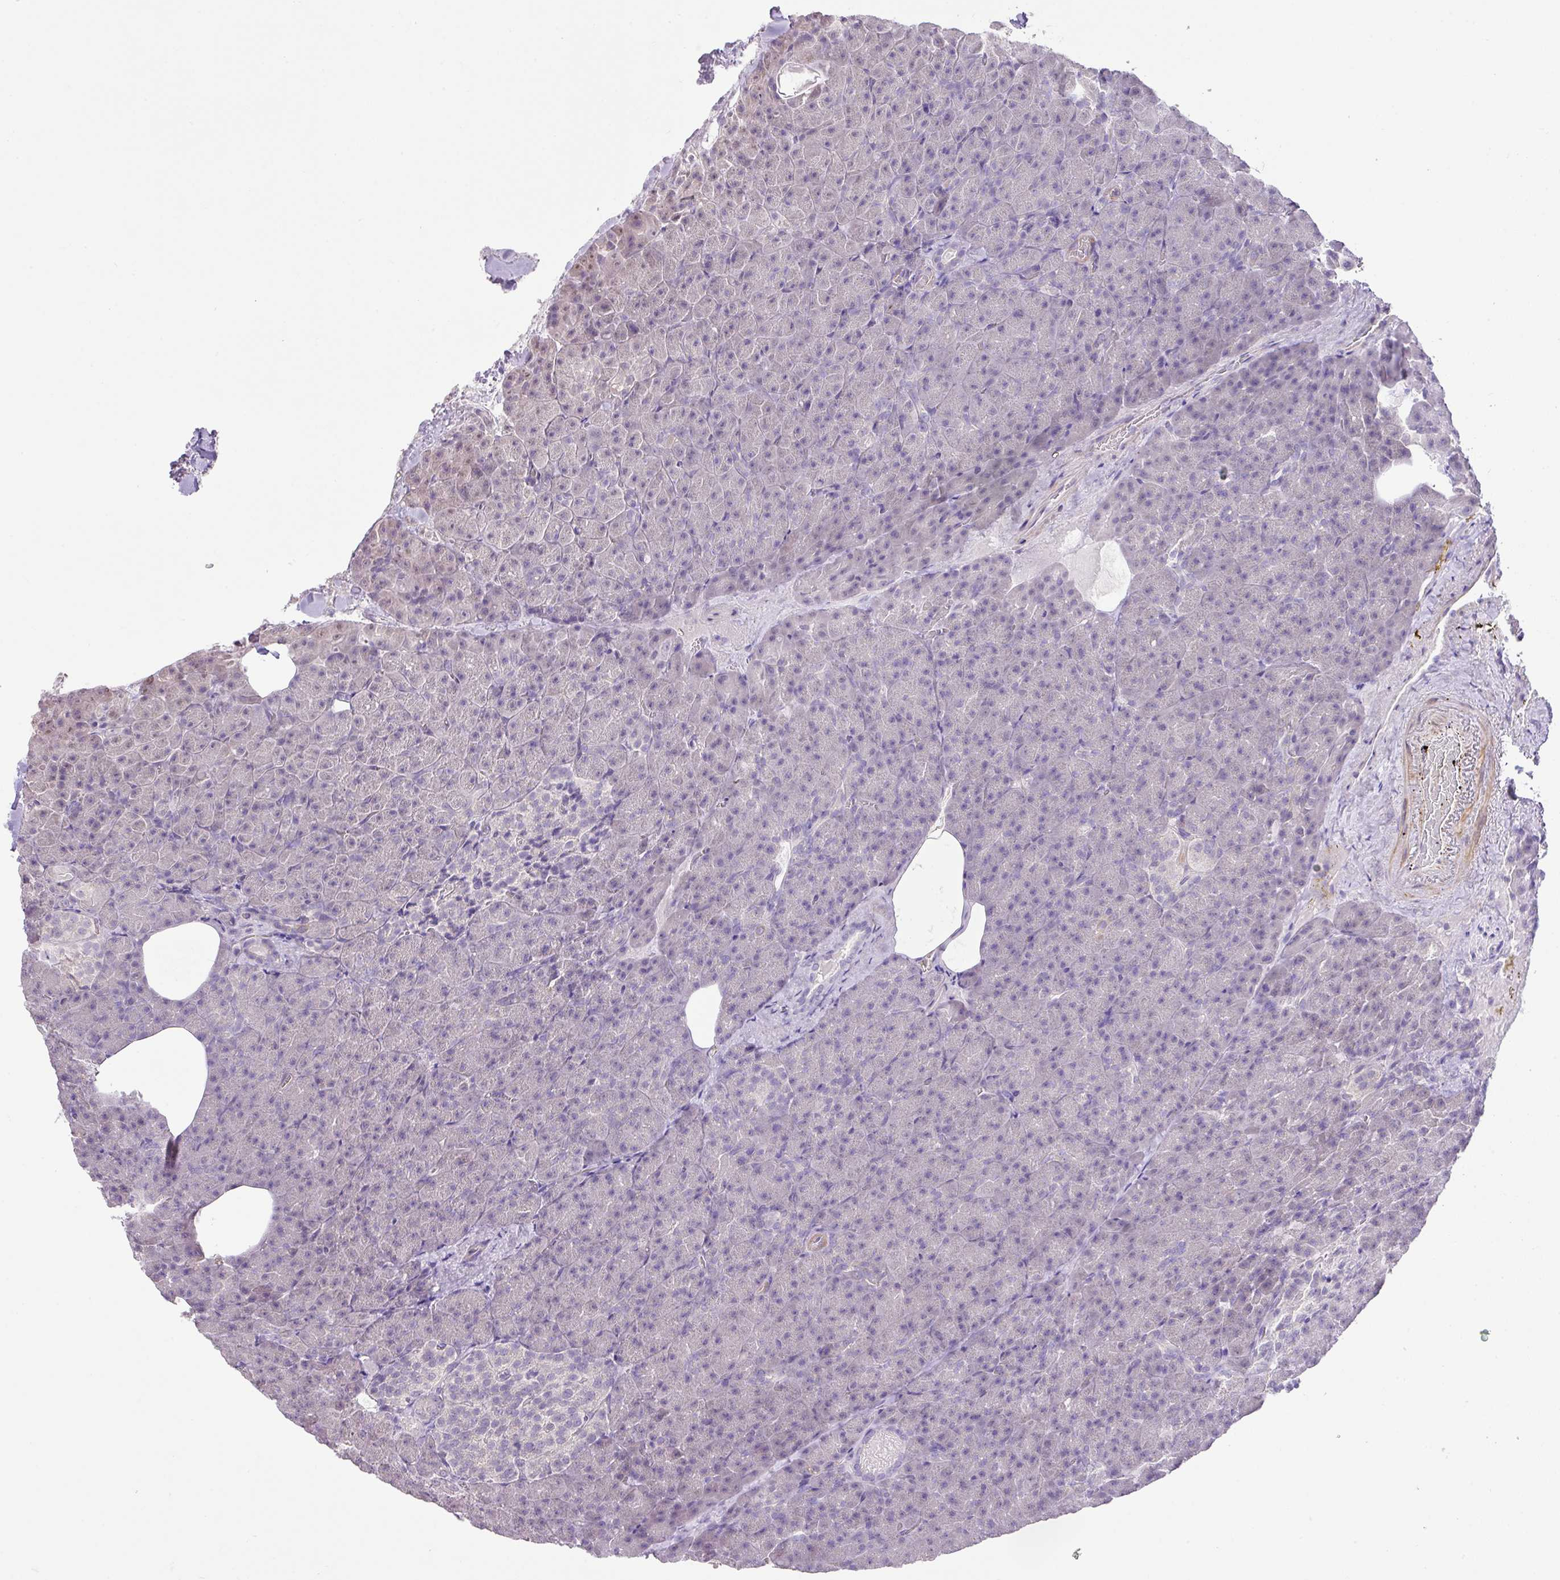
{"staining": {"intensity": "negative", "quantity": "none", "location": "none"}, "tissue": "pancreas", "cell_type": "Exocrine glandular cells", "image_type": "normal", "snomed": [{"axis": "morphology", "description": "Normal tissue, NOS"}, {"axis": "topography", "description": "Pancreas"}], "caption": "The immunohistochemistry (IHC) photomicrograph has no significant expression in exocrine glandular cells of pancreas. (DAB (3,3'-diaminobenzidine) IHC visualized using brightfield microscopy, high magnification).", "gene": "DIP2A", "patient": {"sex": "female", "age": 74}}